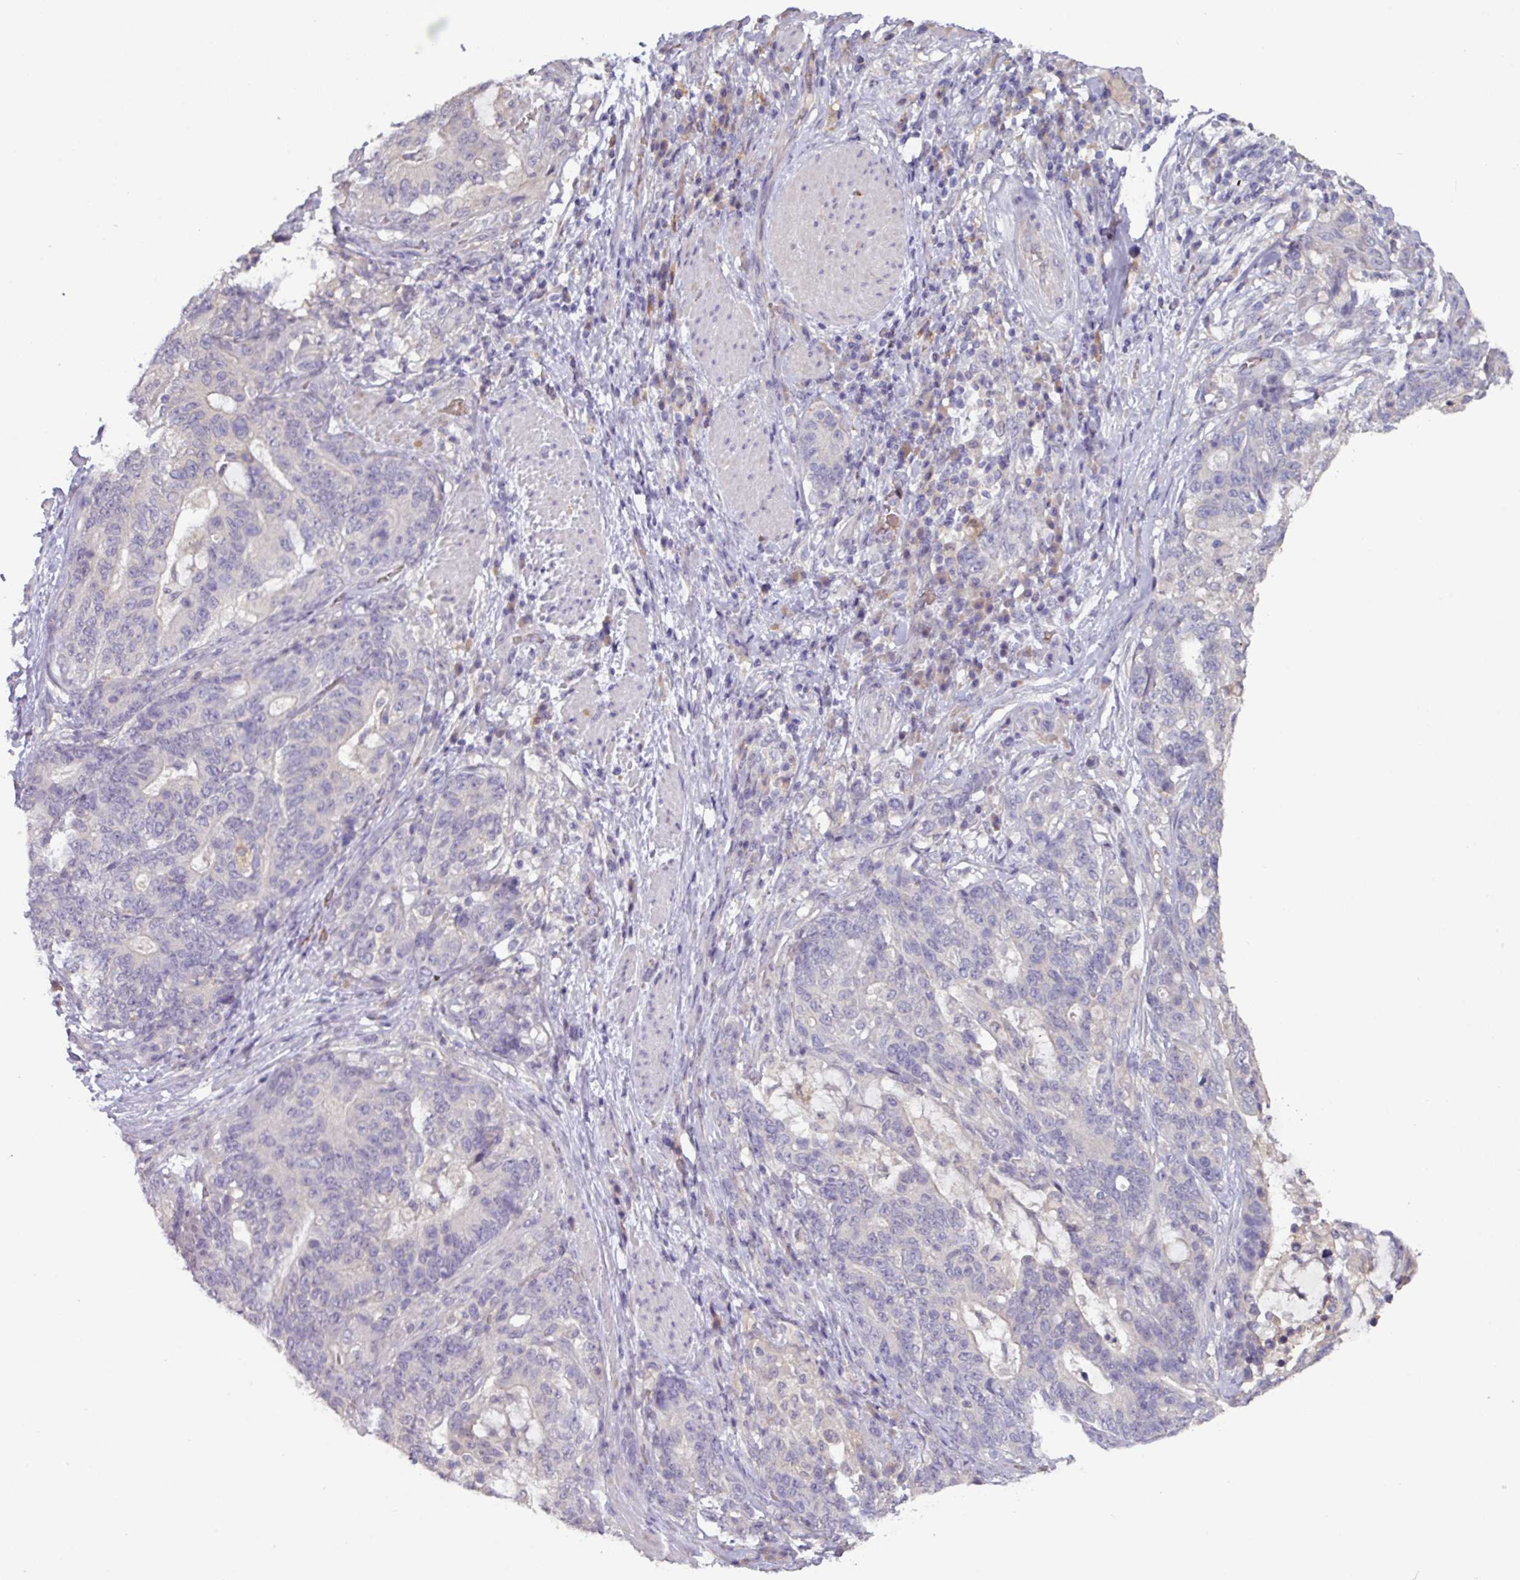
{"staining": {"intensity": "negative", "quantity": "none", "location": "none"}, "tissue": "stomach cancer", "cell_type": "Tumor cells", "image_type": "cancer", "snomed": [{"axis": "morphology", "description": "Normal tissue, NOS"}, {"axis": "morphology", "description": "Adenocarcinoma, NOS"}, {"axis": "topography", "description": "Stomach"}], "caption": "Immunohistochemistry micrograph of neoplastic tissue: human stomach adenocarcinoma stained with DAB (3,3'-diaminobenzidine) reveals no significant protein expression in tumor cells. Brightfield microscopy of IHC stained with DAB (3,3'-diaminobenzidine) (brown) and hematoxylin (blue), captured at high magnification.", "gene": "SLC5A10", "patient": {"sex": "female", "age": 64}}